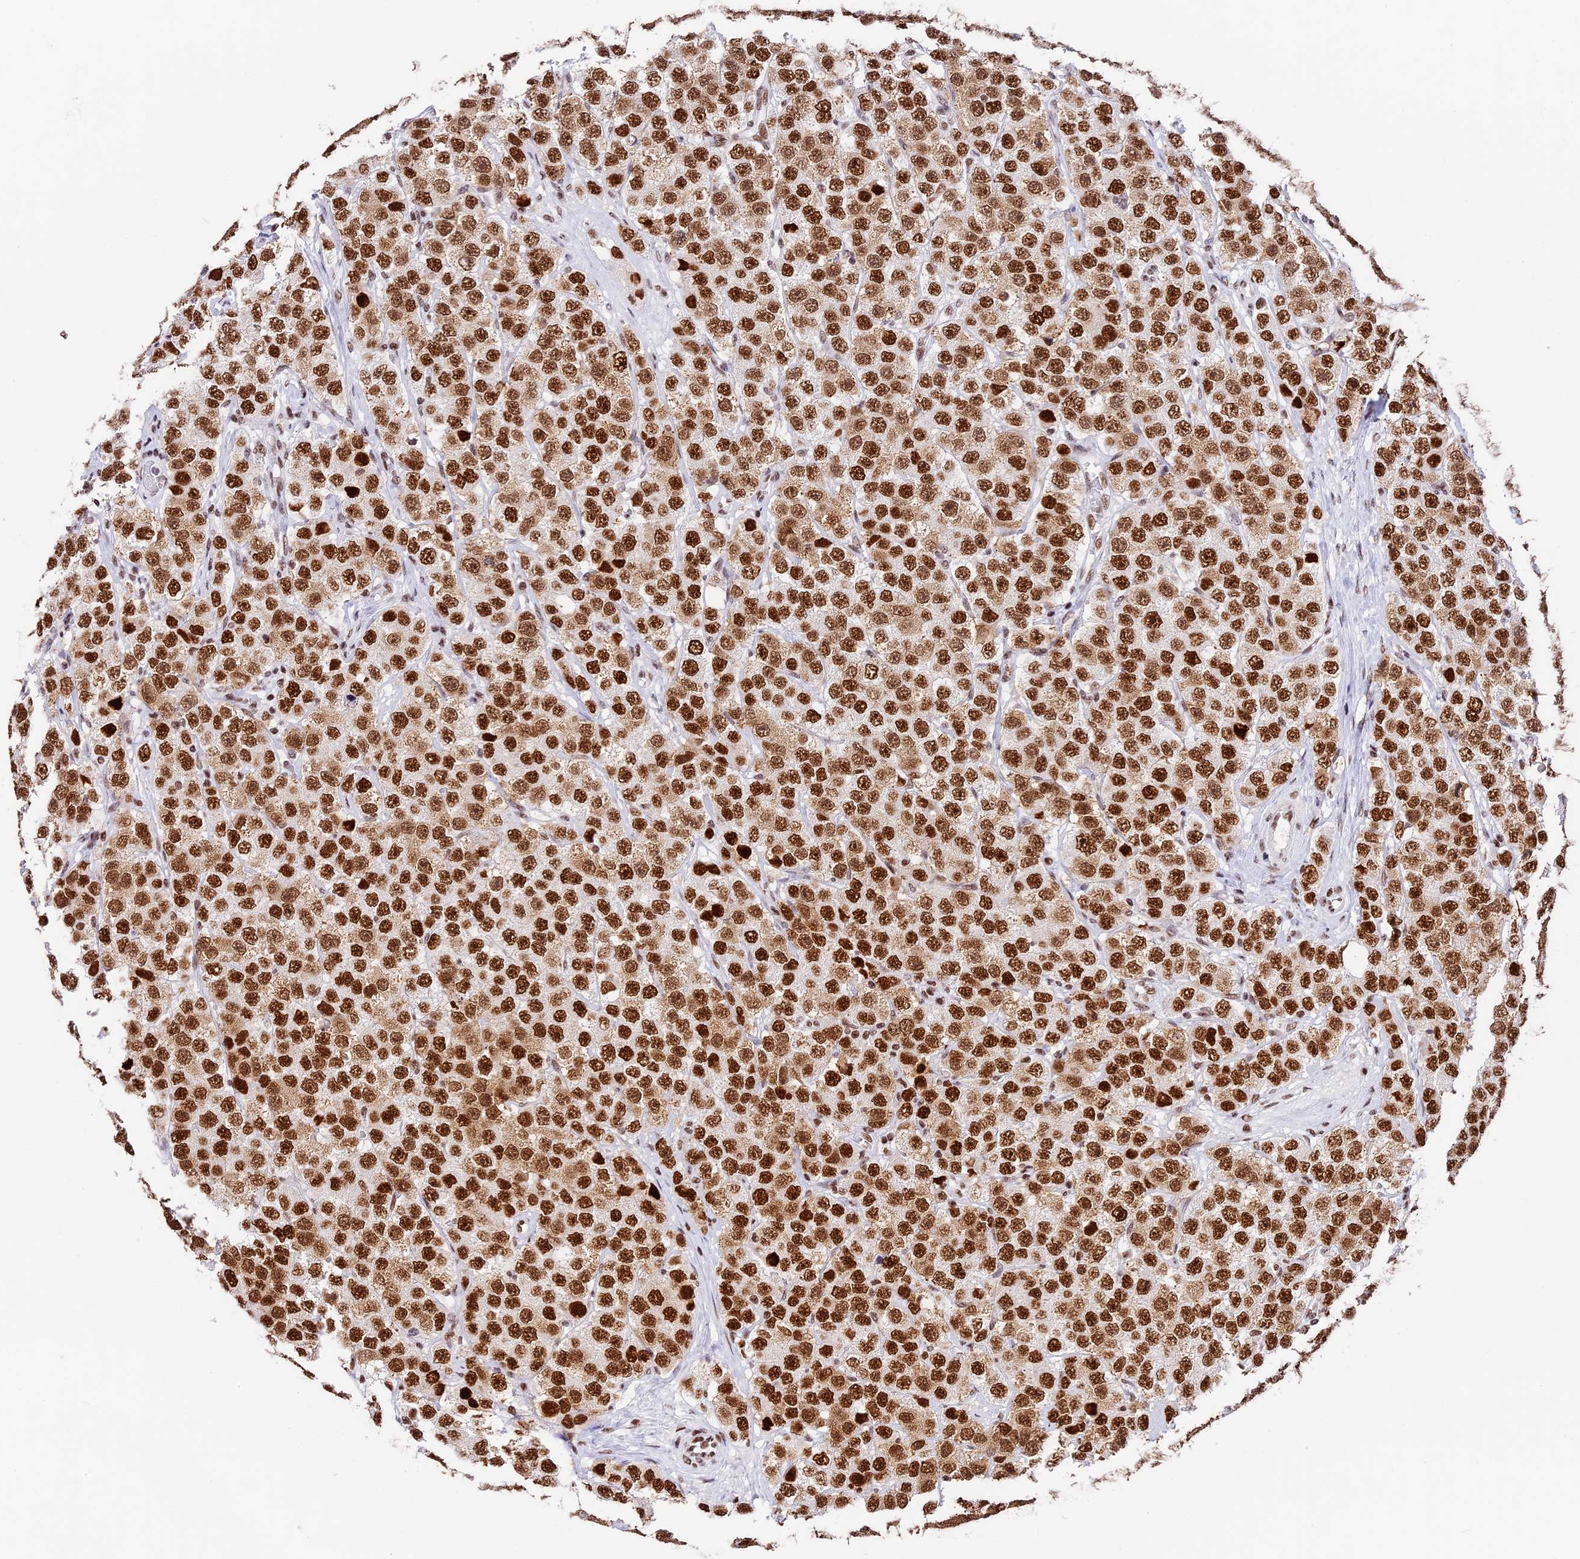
{"staining": {"intensity": "strong", "quantity": ">75%", "location": "nuclear"}, "tissue": "testis cancer", "cell_type": "Tumor cells", "image_type": "cancer", "snomed": [{"axis": "morphology", "description": "Seminoma, NOS"}, {"axis": "topography", "description": "Testis"}], "caption": "This photomicrograph reveals IHC staining of human seminoma (testis), with high strong nuclear staining in about >75% of tumor cells.", "gene": "SBNO1", "patient": {"sex": "male", "age": 28}}